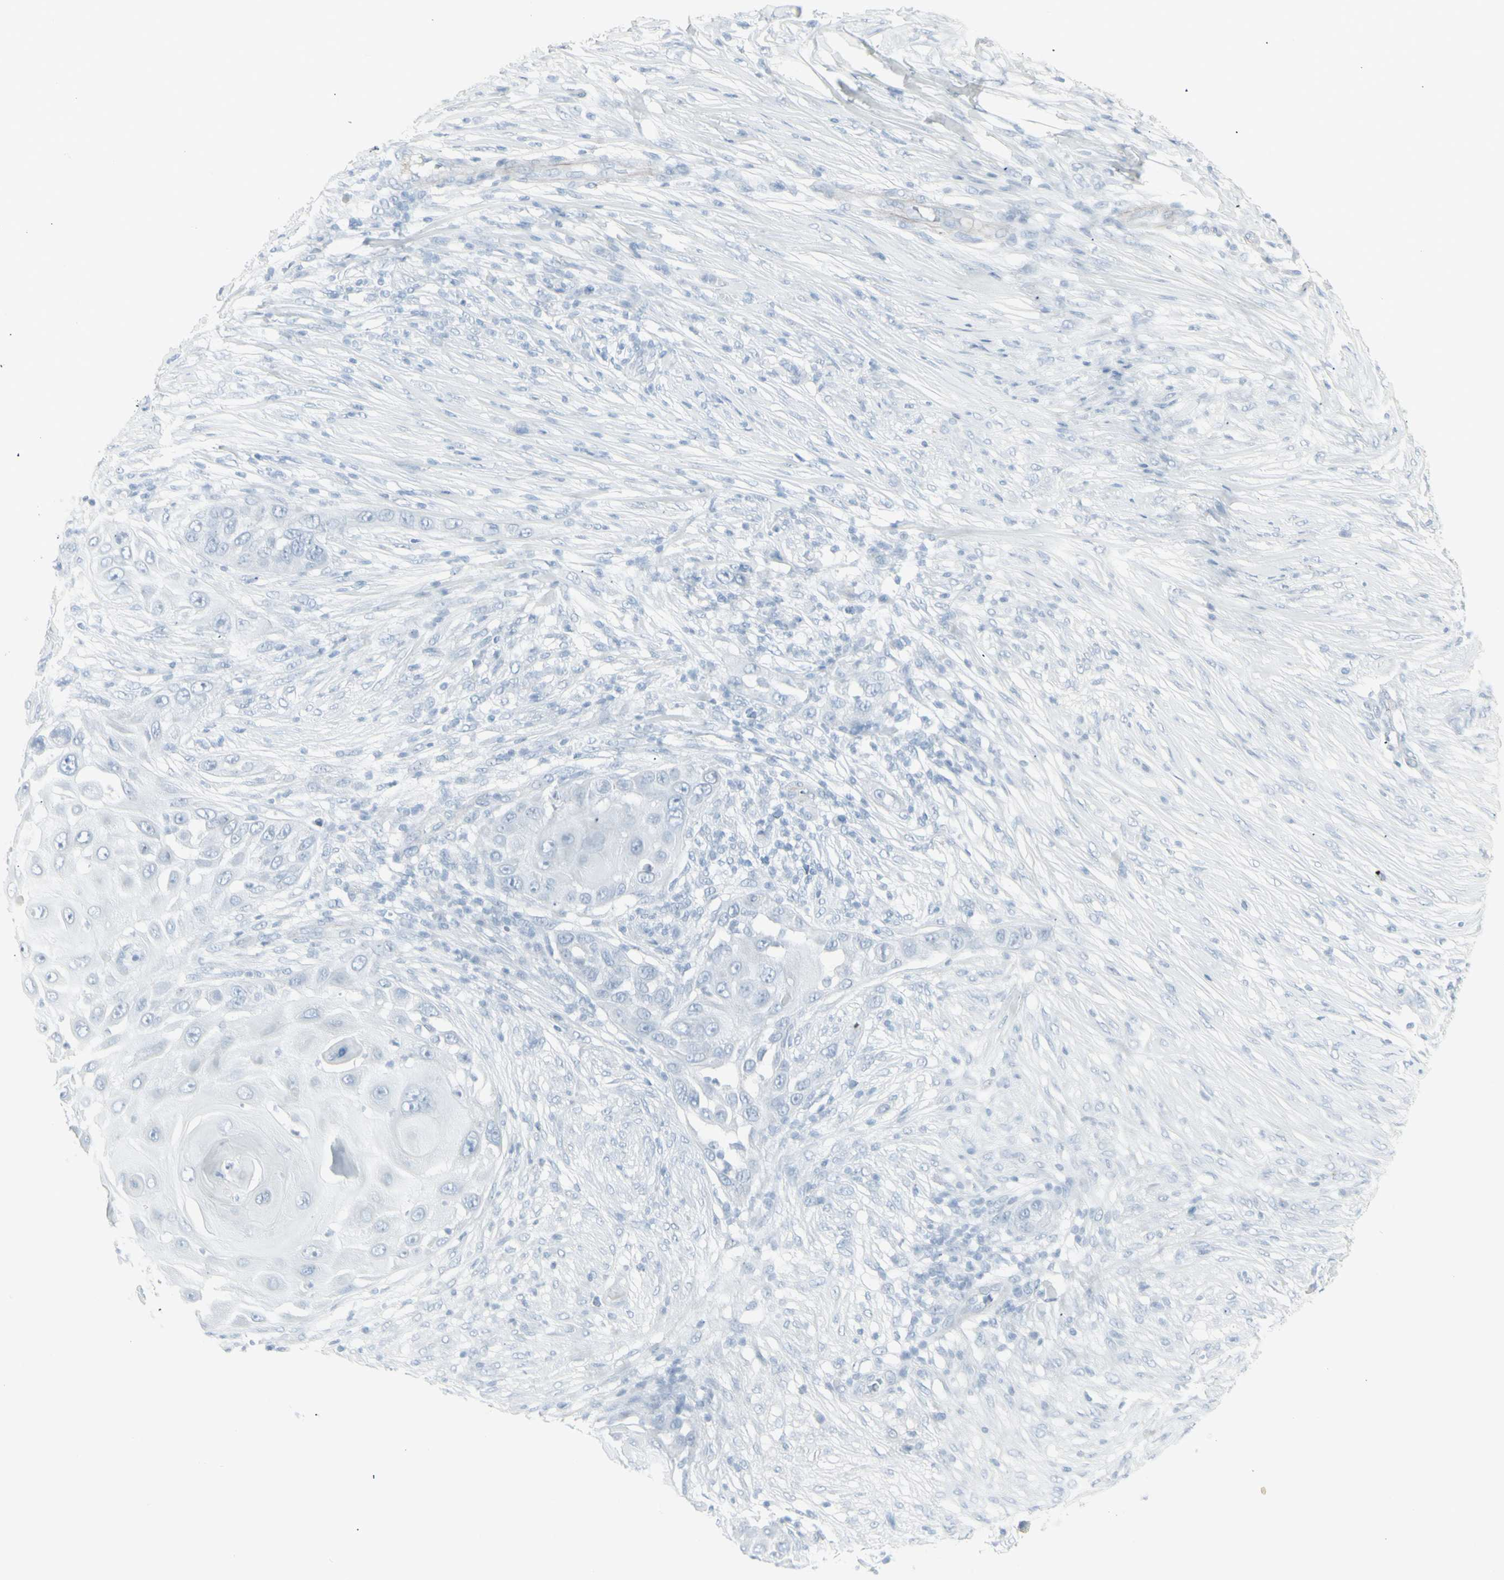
{"staining": {"intensity": "negative", "quantity": "none", "location": "none"}, "tissue": "skin cancer", "cell_type": "Tumor cells", "image_type": "cancer", "snomed": [{"axis": "morphology", "description": "Squamous cell carcinoma, NOS"}, {"axis": "topography", "description": "Skin"}], "caption": "Skin squamous cell carcinoma was stained to show a protein in brown. There is no significant positivity in tumor cells.", "gene": "YBX2", "patient": {"sex": "female", "age": 44}}